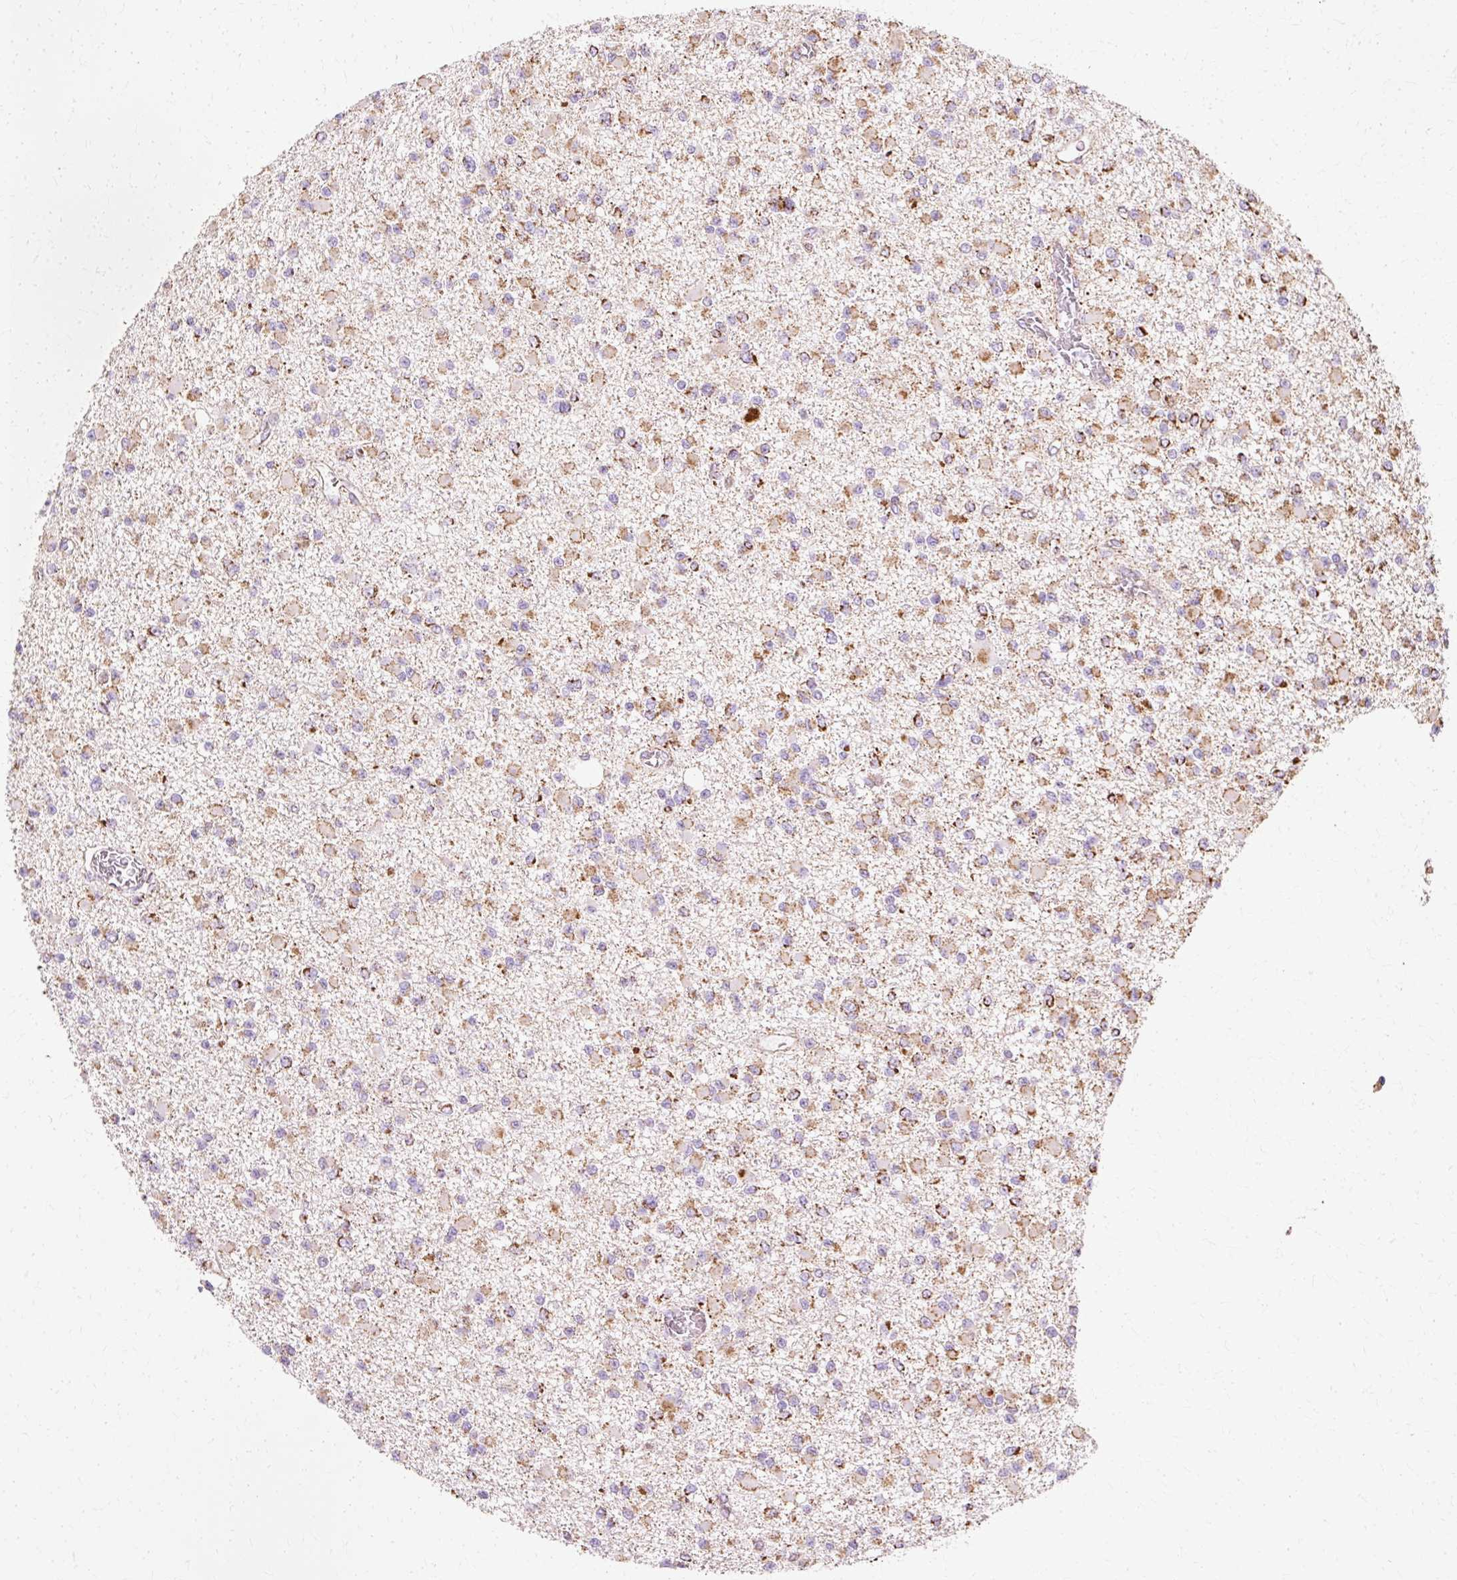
{"staining": {"intensity": "moderate", "quantity": "25%-75%", "location": "cytoplasmic/membranous"}, "tissue": "glioma", "cell_type": "Tumor cells", "image_type": "cancer", "snomed": [{"axis": "morphology", "description": "Glioma, malignant, Low grade"}, {"axis": "topography", "description": "Brain"}], "caption": "High-power microscopy captured an immunohistochemistry image of malignant glioma (low-grade), revealing moderate cytoplasmic/membranous positivity in about 25%-75% of tumor cells.", "gene": "ATP5PO", "patient": {"sex": "female", "age": 22}}